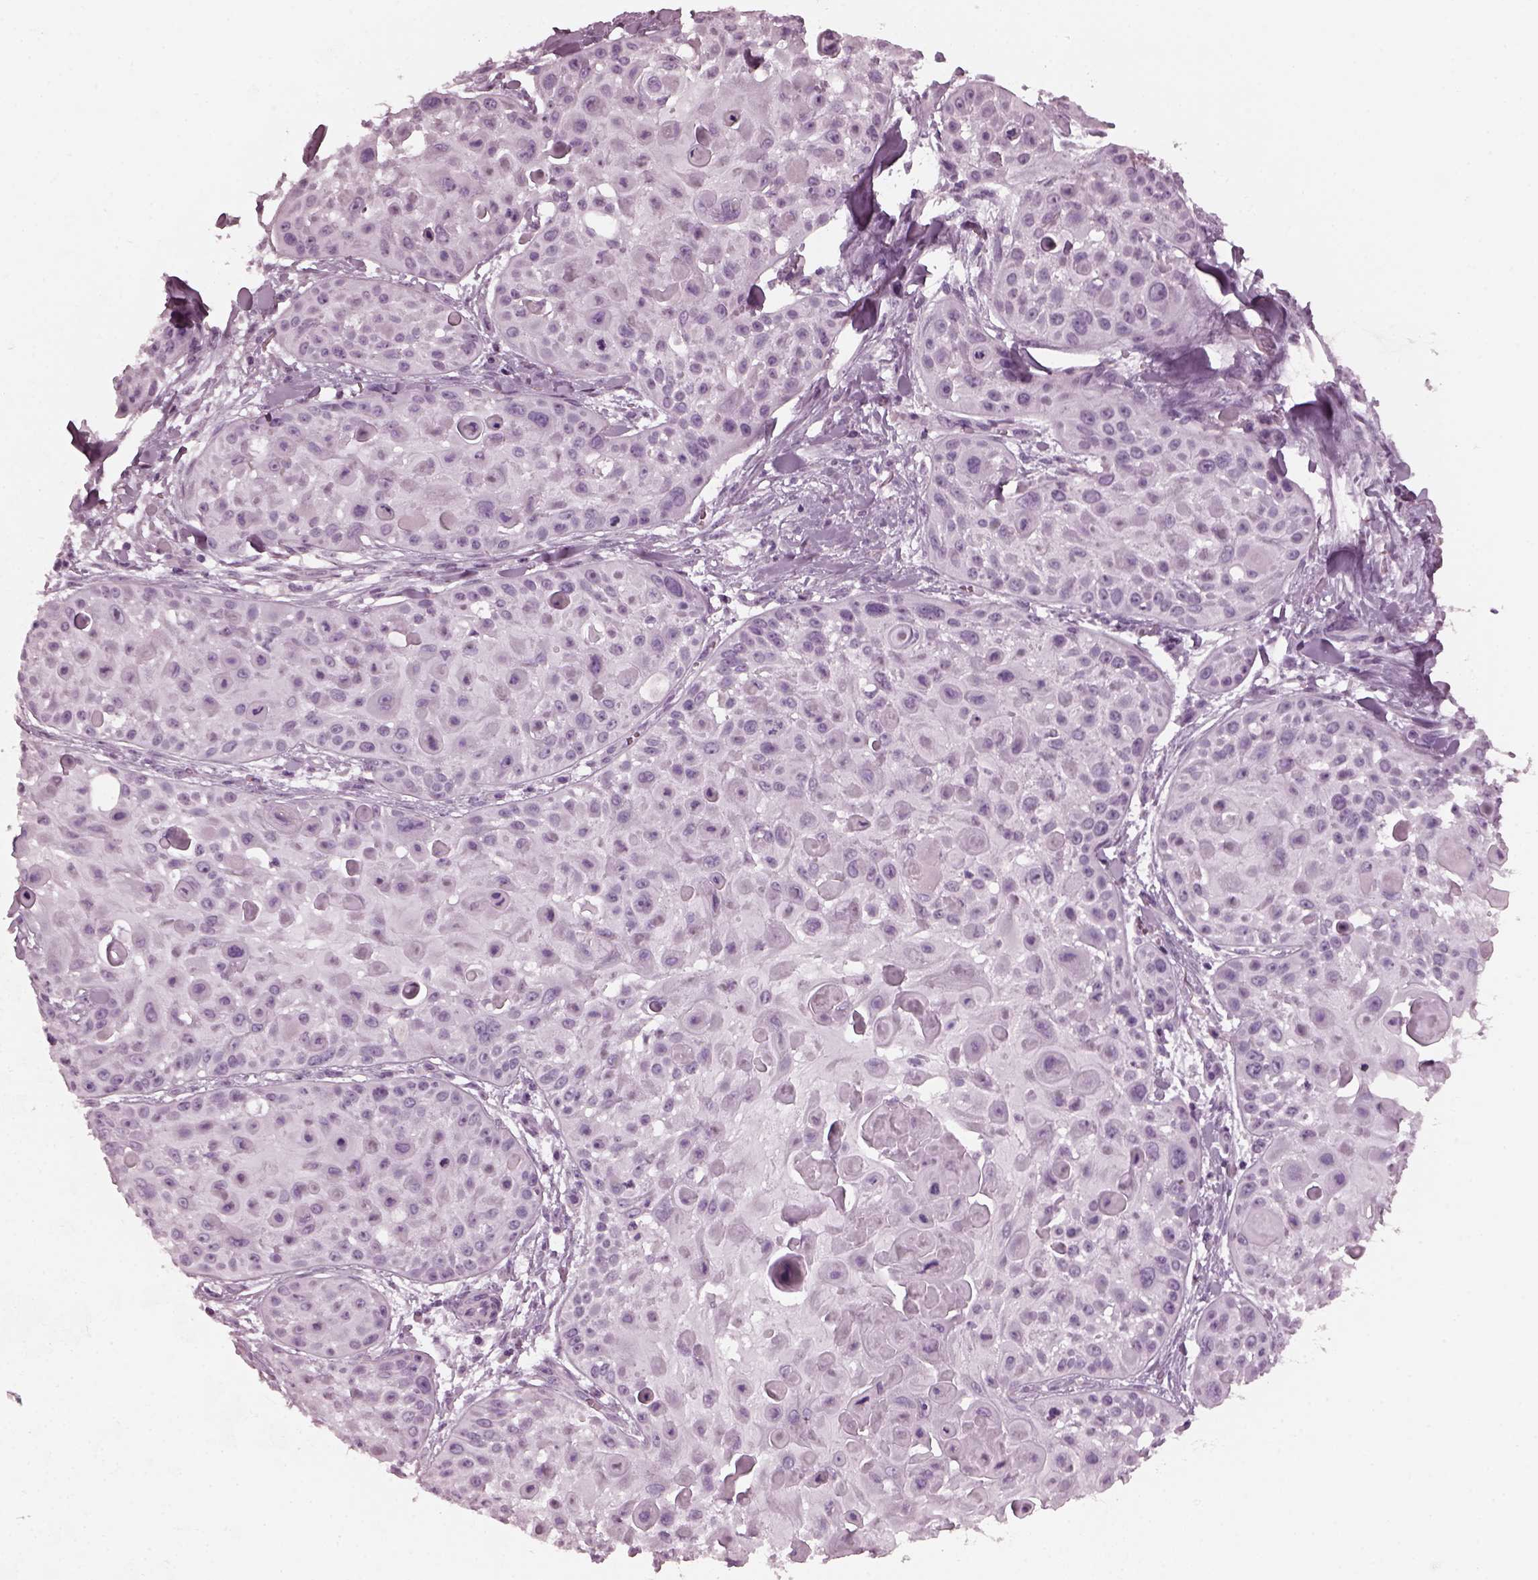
{"staining": {"intensity": "negative", "quantity": "none", "location": "none"}, "tissue": "skin cancer", "cell_type": "Tumor cells", "image_type": "cancer", "snomed": [{"axis": "morphology", "description": "Squamous cell carcinoma, NOS"}, {"axis": "topography", "description": "Skin"}, {"axis": "topography", "description": "Anal"}], "caption": "High power microscopy photomicrograph of an immunohistochemistry (IHC) micrograph of squamous cell carcinoma (skin), revealing no significant positivity in tumor cells. Nuclei are stained in blue.", "gene": "RCVRN", "patient": {"sex": "female", "age": 75}}